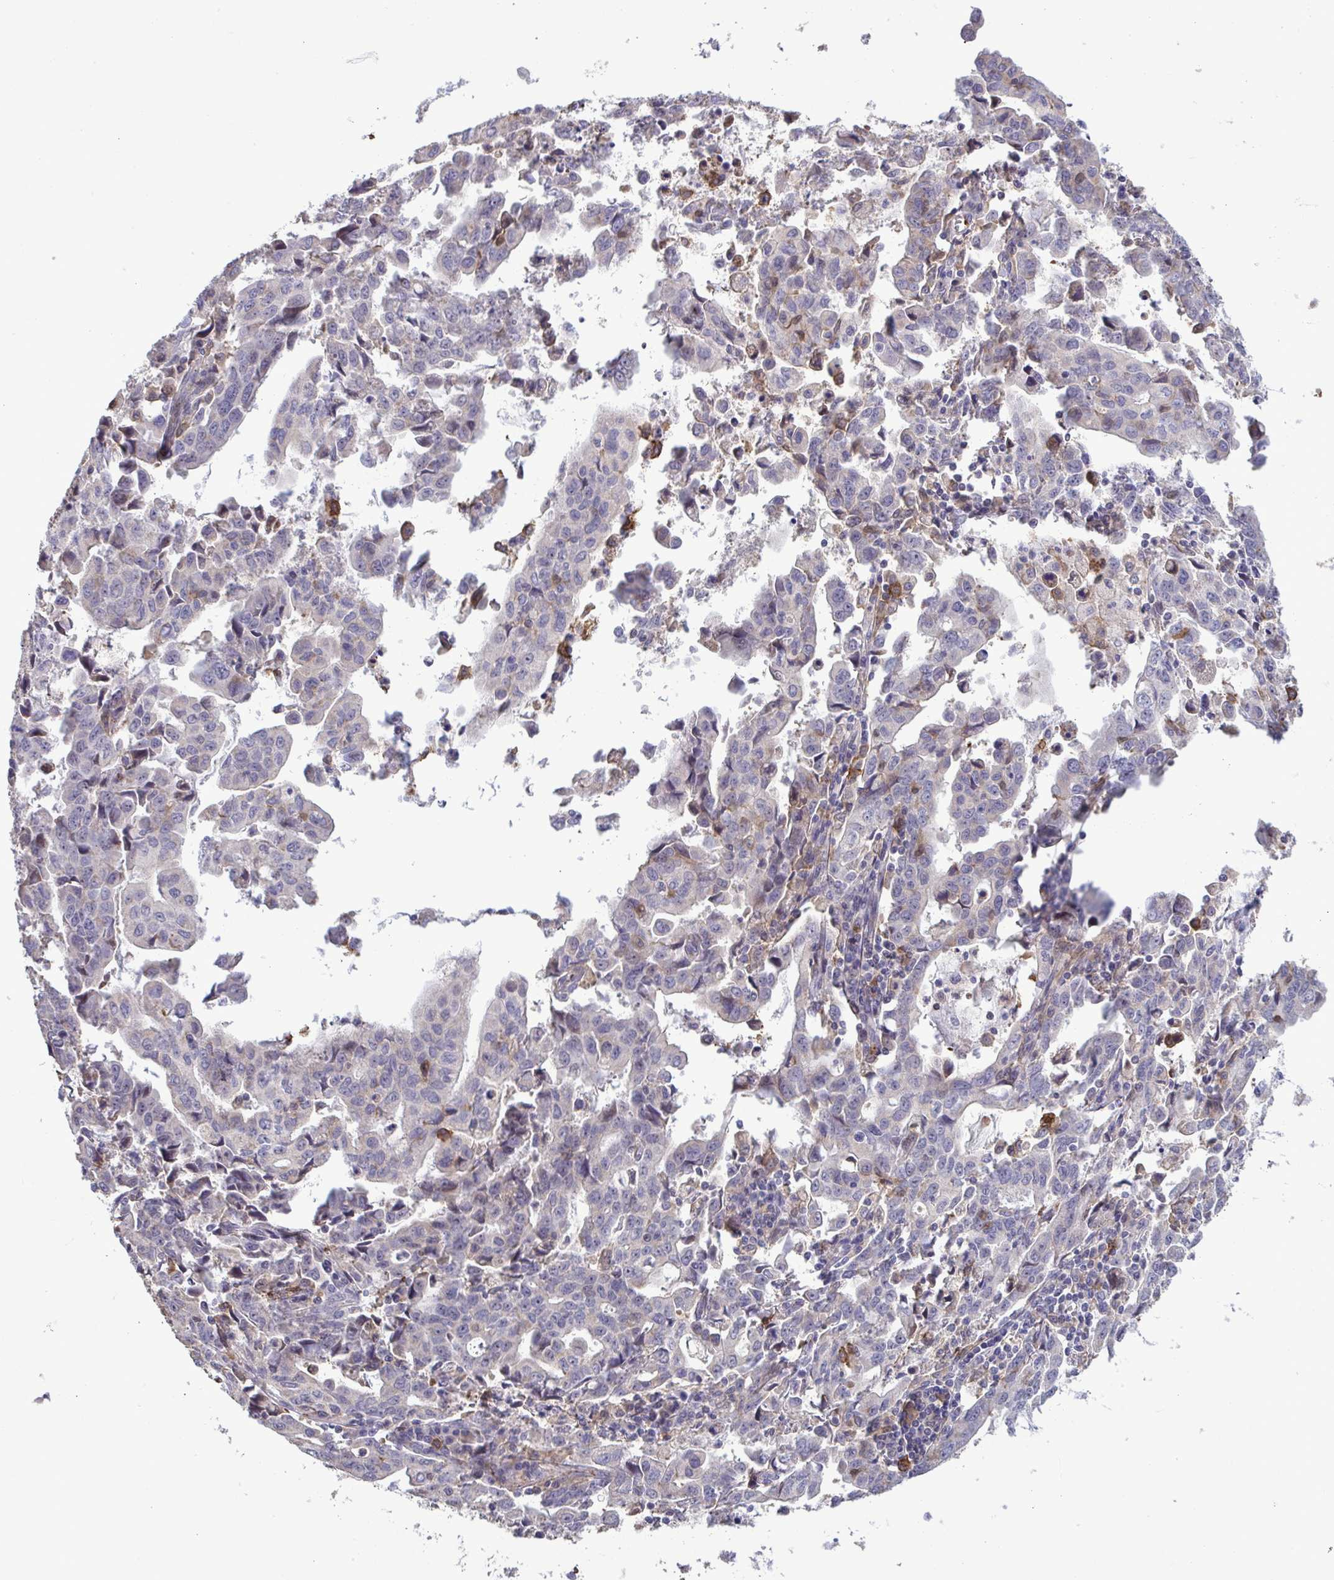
{"staining": {"intensity": "negative", "quantity": "none", "location": "none"}, "tissue": "stomach cancer", "cell_type": "Tumor cells", "image_type": "cancer", "snomed": [{"axis": "morphology", "description": "Adenocarcinoma, NOS"}, {"axis": "topography", "description": "Stomach, upper"}], "caption": "Micrograph shows no significant protein positivity in tumor cells of stomach adenocarcinoma.", "gene": "CD101", "patient": {"sex": "male", "age": 85}}